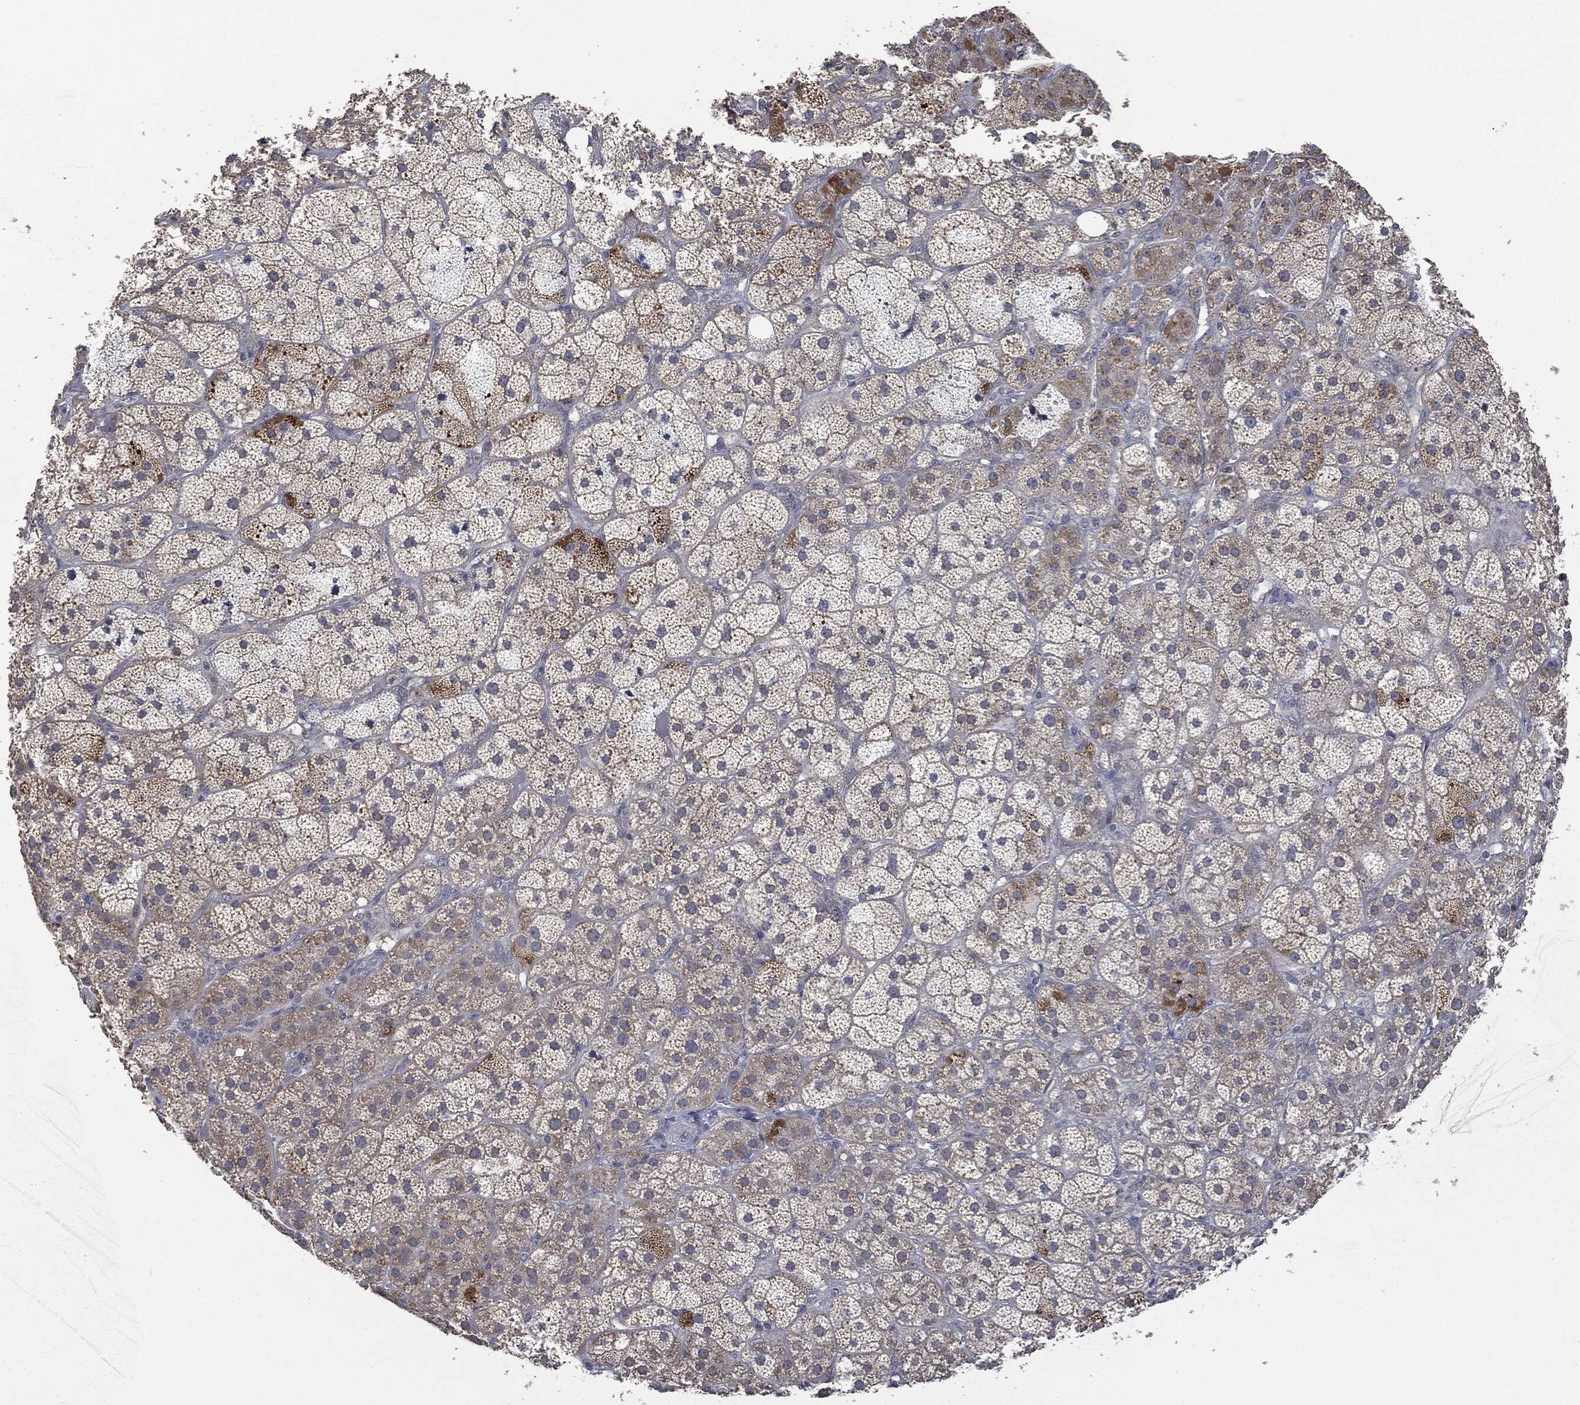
{"staining": {"intensity": "moderate", "quantity": "<25%", "location": "cytoplasmic/membranous"}, "tissue": "adrenal gland", "cell_type": "Glandular cells", "image_type": "normal", "snomed": [{"axis": "morphology", "description": "Normal tissue, NOS"}, {"axis": "topography", "description": "Adrenal gland"}], "caption": "Immunohistochemical staining of normal adrenal gland shows <25% levels of moderate cytoplasmic/membranous protein positivity in approximately <25% of glandular cells.", "gene": "IL1RN", "patient": {"sex": "male", "age": 57}}